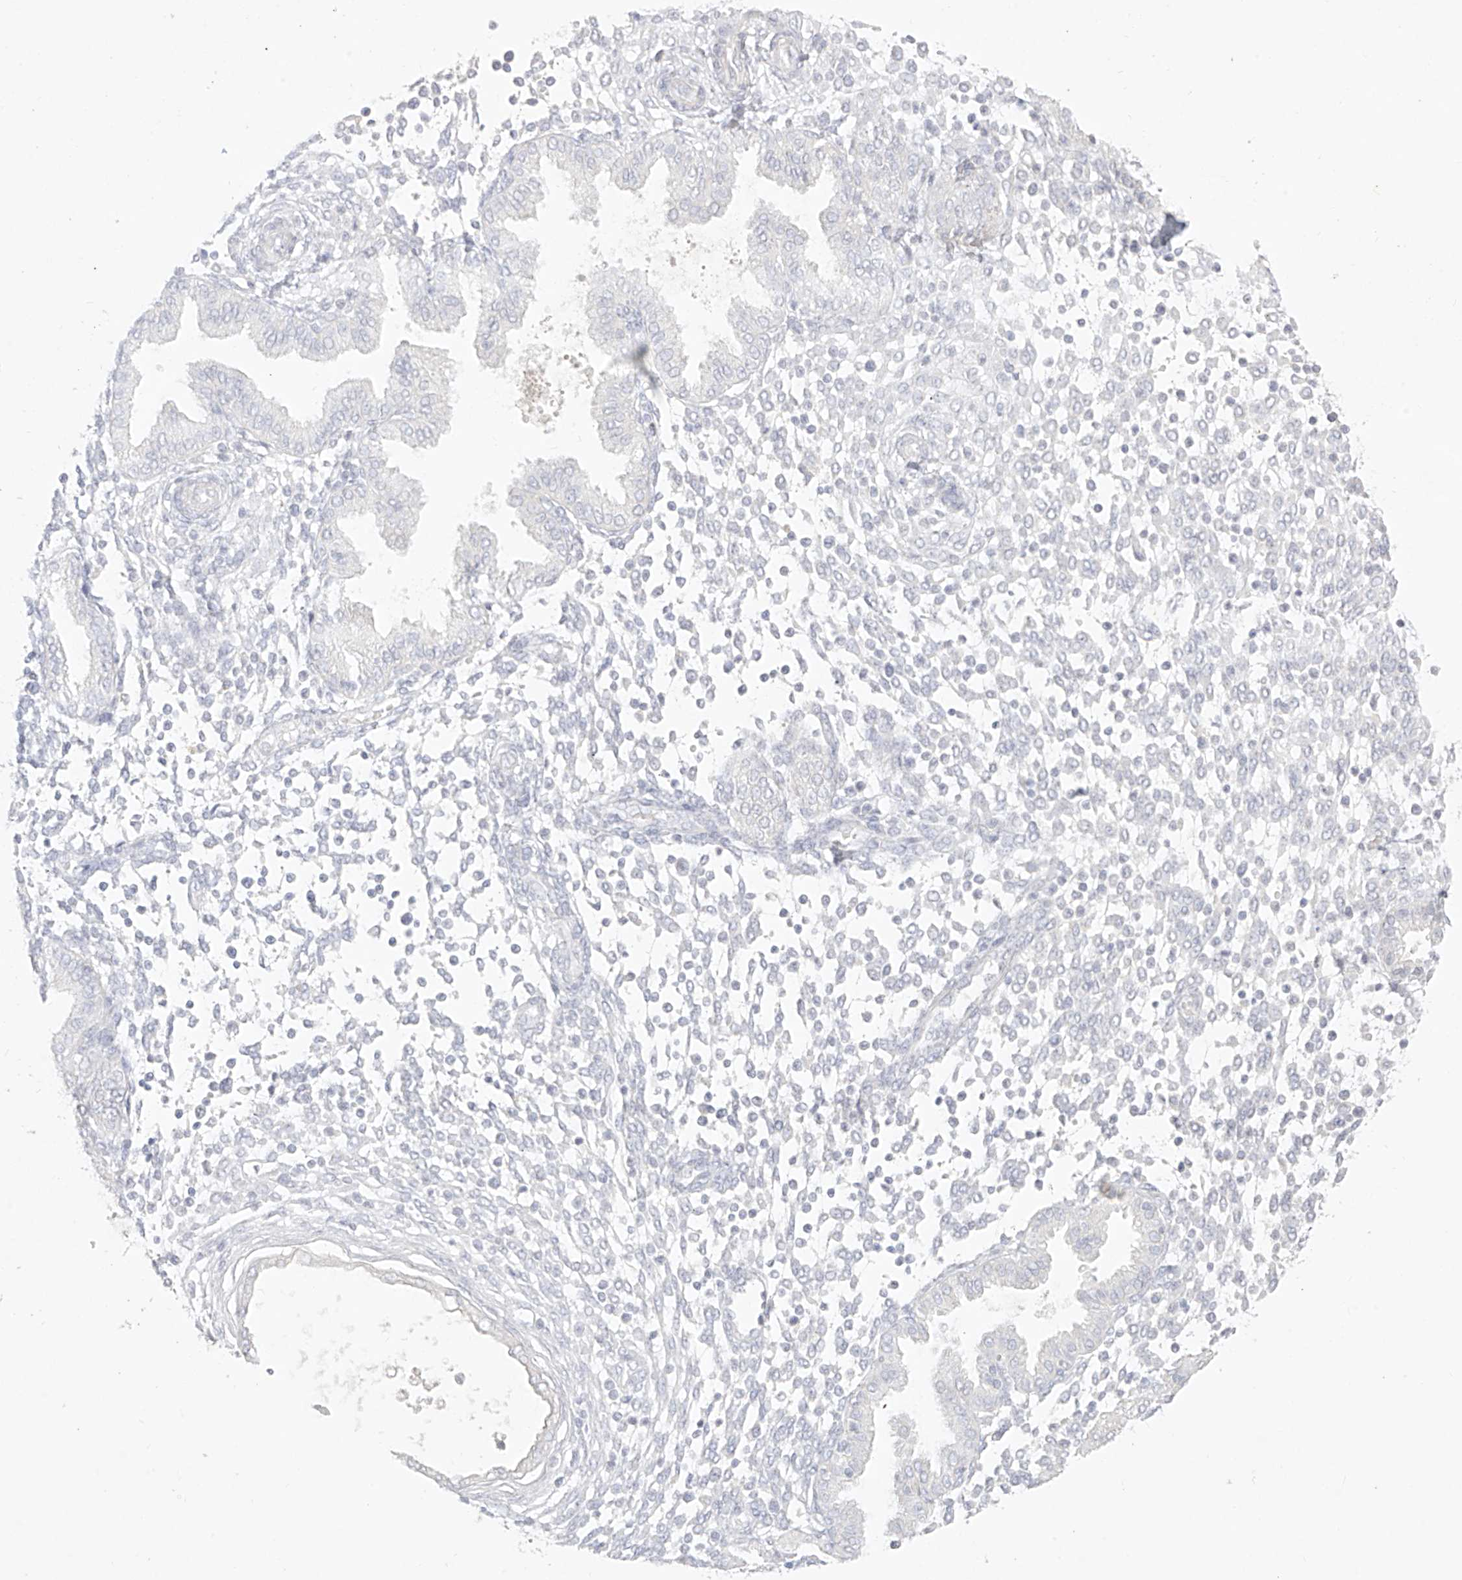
{"staining": {"intensity": "negative", "quantity": "none", "location": "none"}, "tissue": "endometrium", "cell_type": "Cells in endometrial stroma", "image_type": "normal", "snomed": [{"axis": "morphology", "description": "Normal tissue, NOS"}, {"axis": "topography", "description": "Endometrium"}], "caption": "Immunohistochemistry photomicrograph of benign endometrium: human endometrium stained with DAB demonstrates no significant protein expression in cells in endometrial stroma.", "gene": "TGM4", "patient": {"sex": "female", "age": 53}}